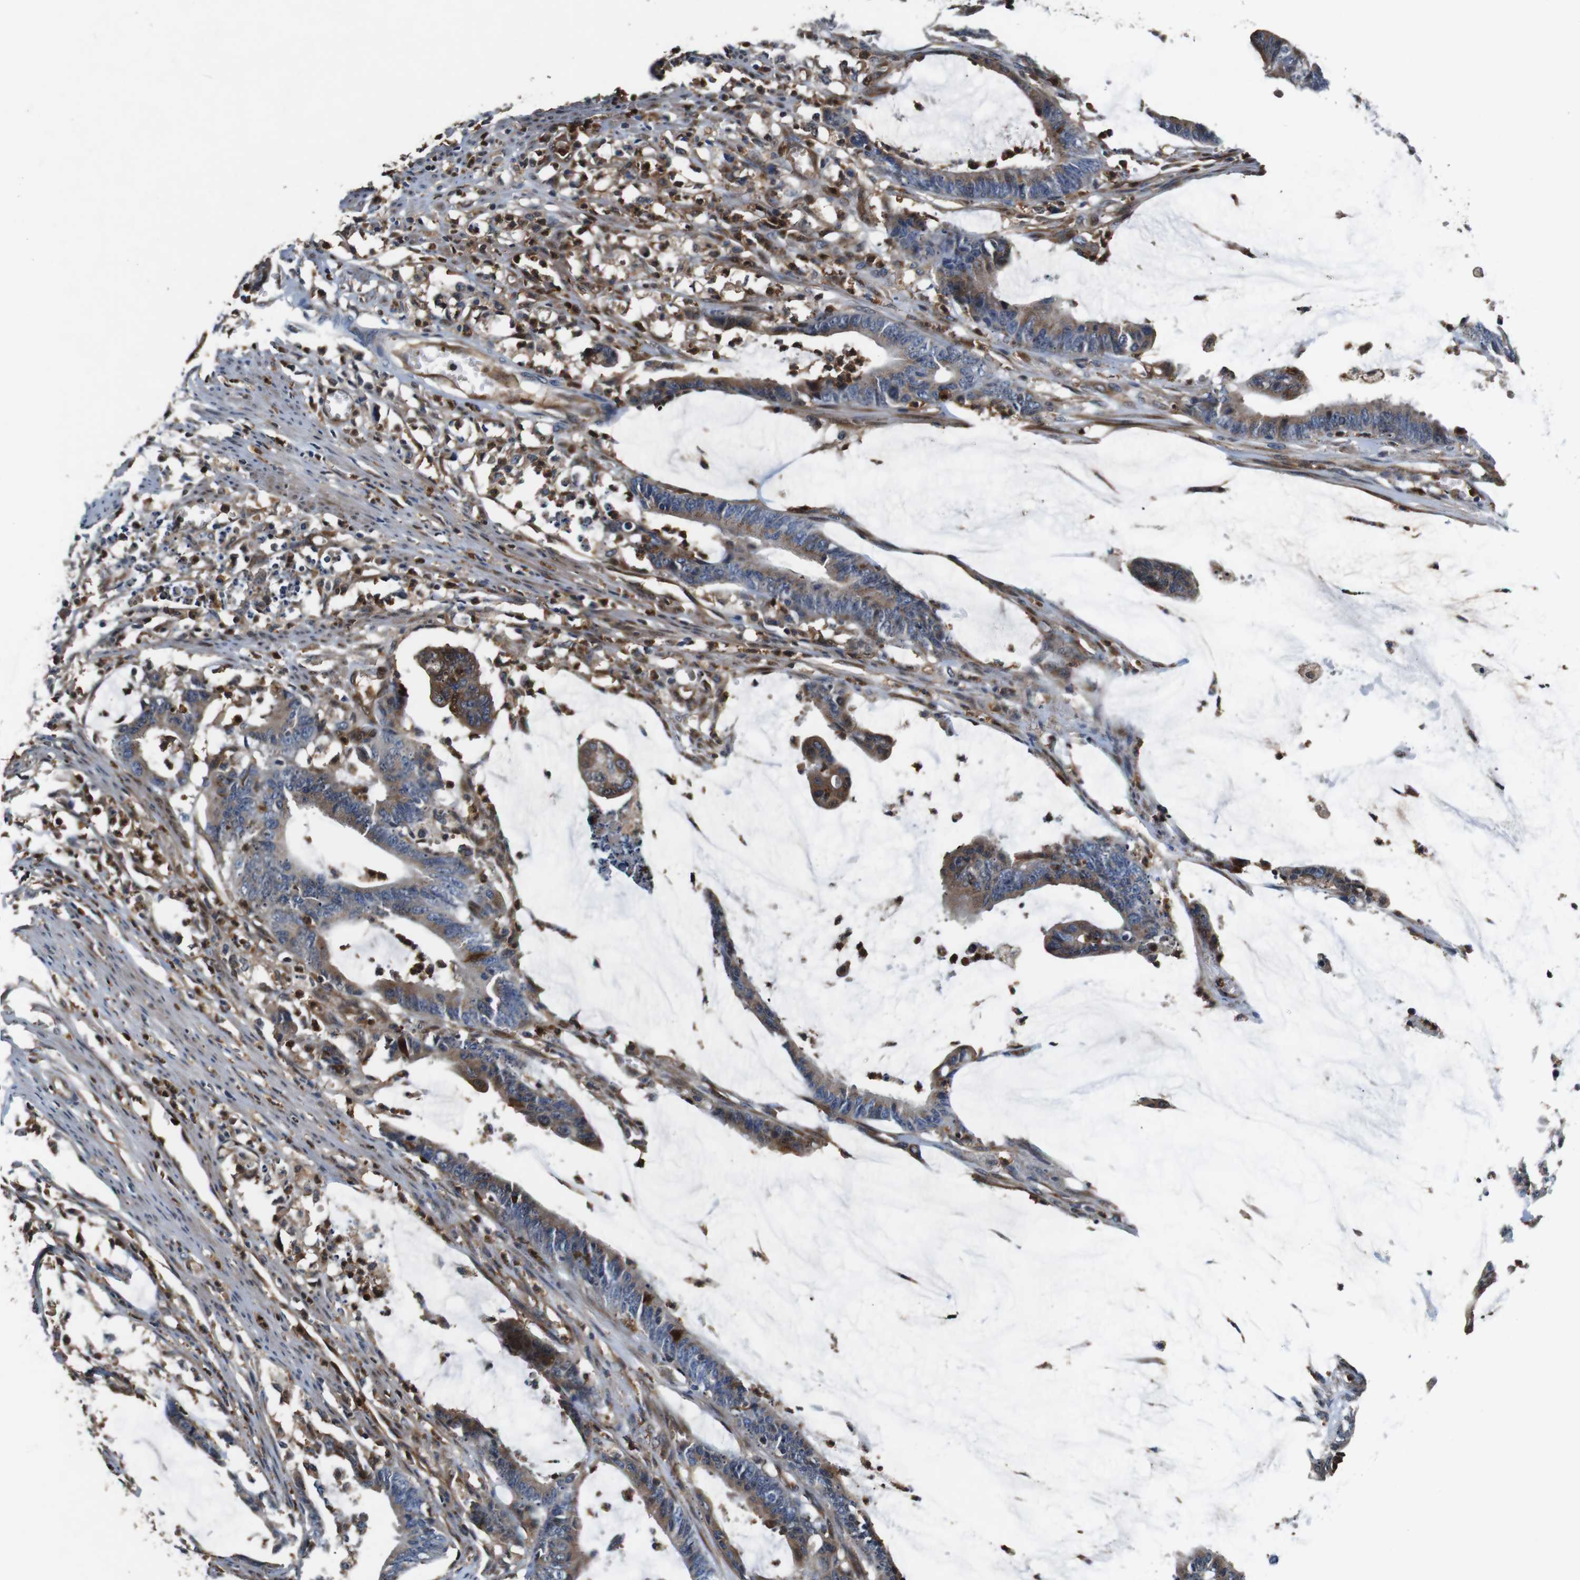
{"staining": {"intensity": "moderate", "quantity": "25%-75%", "location": "cytoplasmic/membranous"}, "tissue": "colorectal cancer", "cell_type": "Tumor cells", "image_type": "cancer", "snomed": [{"axis": "morphology", "description": "Adenocarcinoma, NOS"}, {"axis": "topography", "description": "Rectum"}], "caption": "There is medium levels of moderate cytoplasmic/membranous expression in tumor cells of adenocarcinoma (colorectal), as demonstrated by immunohistochemical staining (brown color).", "gene": "ANXA1", "patient": {"sex": "female", "age": 66}}